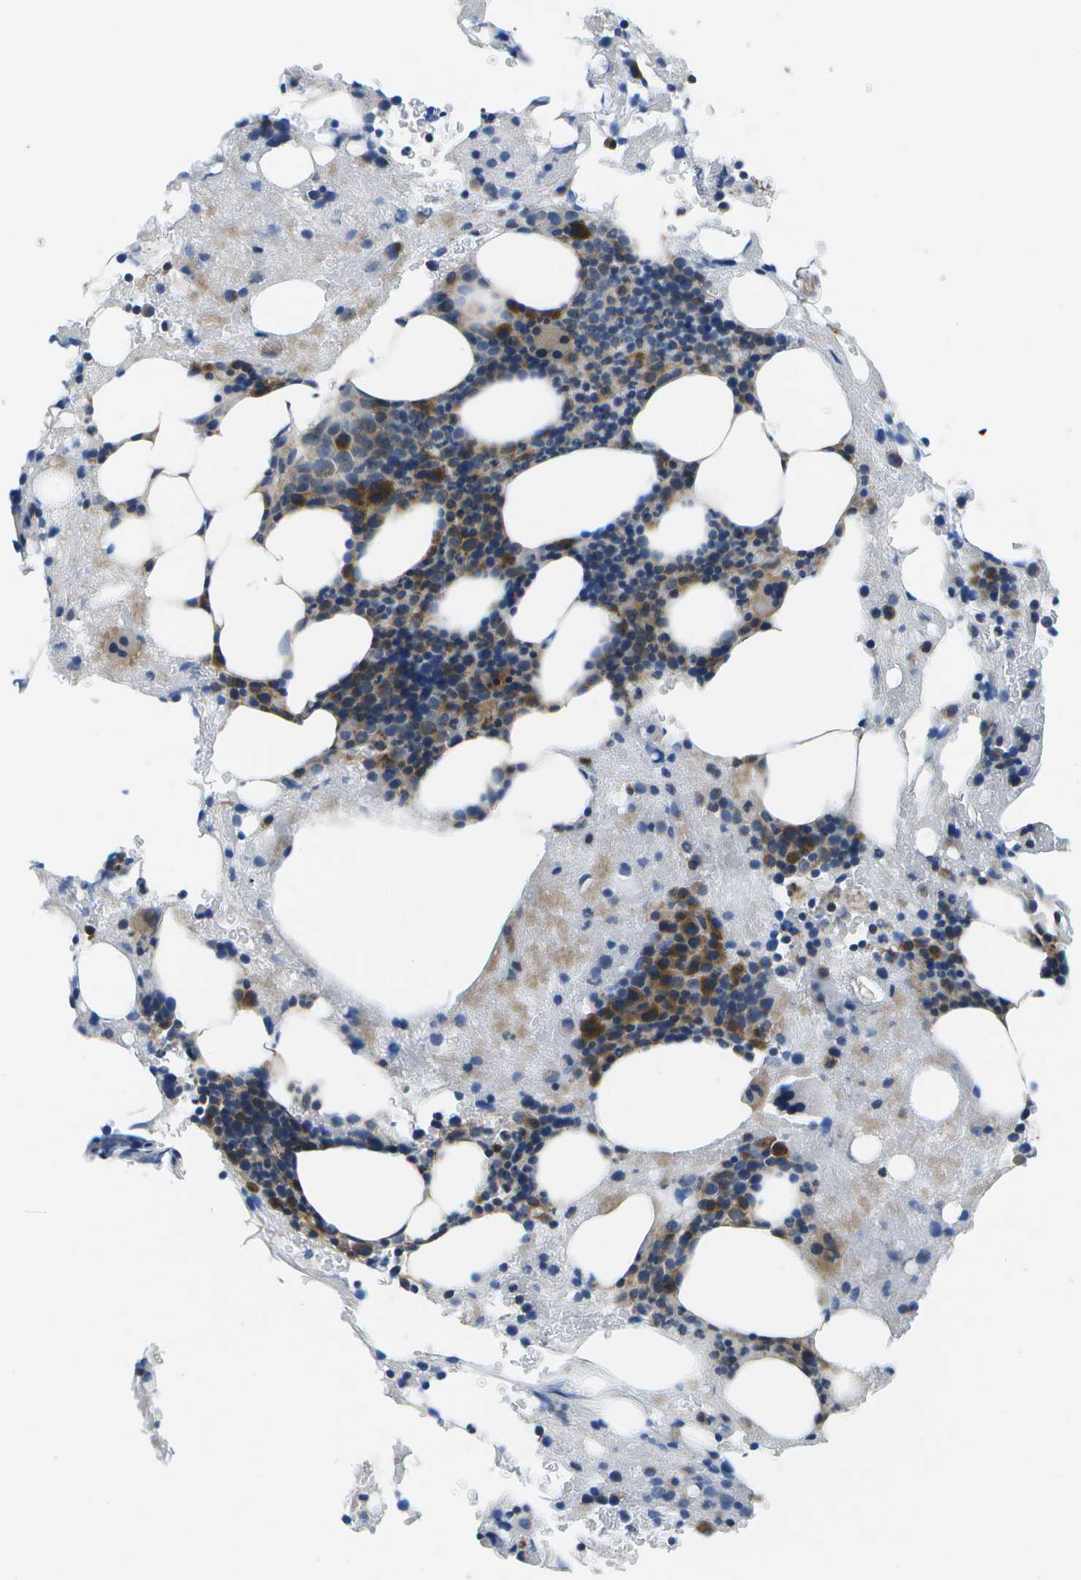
{"staining": {"intensity": "moderate", "quantity": "<25%", "location": "cytoplasmic/membranous"}, "tissue": "bone marrow", "cell_type": "Hematopoietic cells", "image_type": "normal", "snomed": [{"axis": "morphology", "description": "Normal tissue, NOS"}, {"axis": "morphology", "description": "Inflammation, NOS"}, {"axis": "topography", "description": "Bone marrow"}], "caption": "Immunohistochemical staining of unremarkable bone marrow reveals low levels of moderate cytoplasmic/membranous expression in about <25% of hematopoietic cells.", "gene": "MVK", "patient": {"sex": "female", "age": 78}}